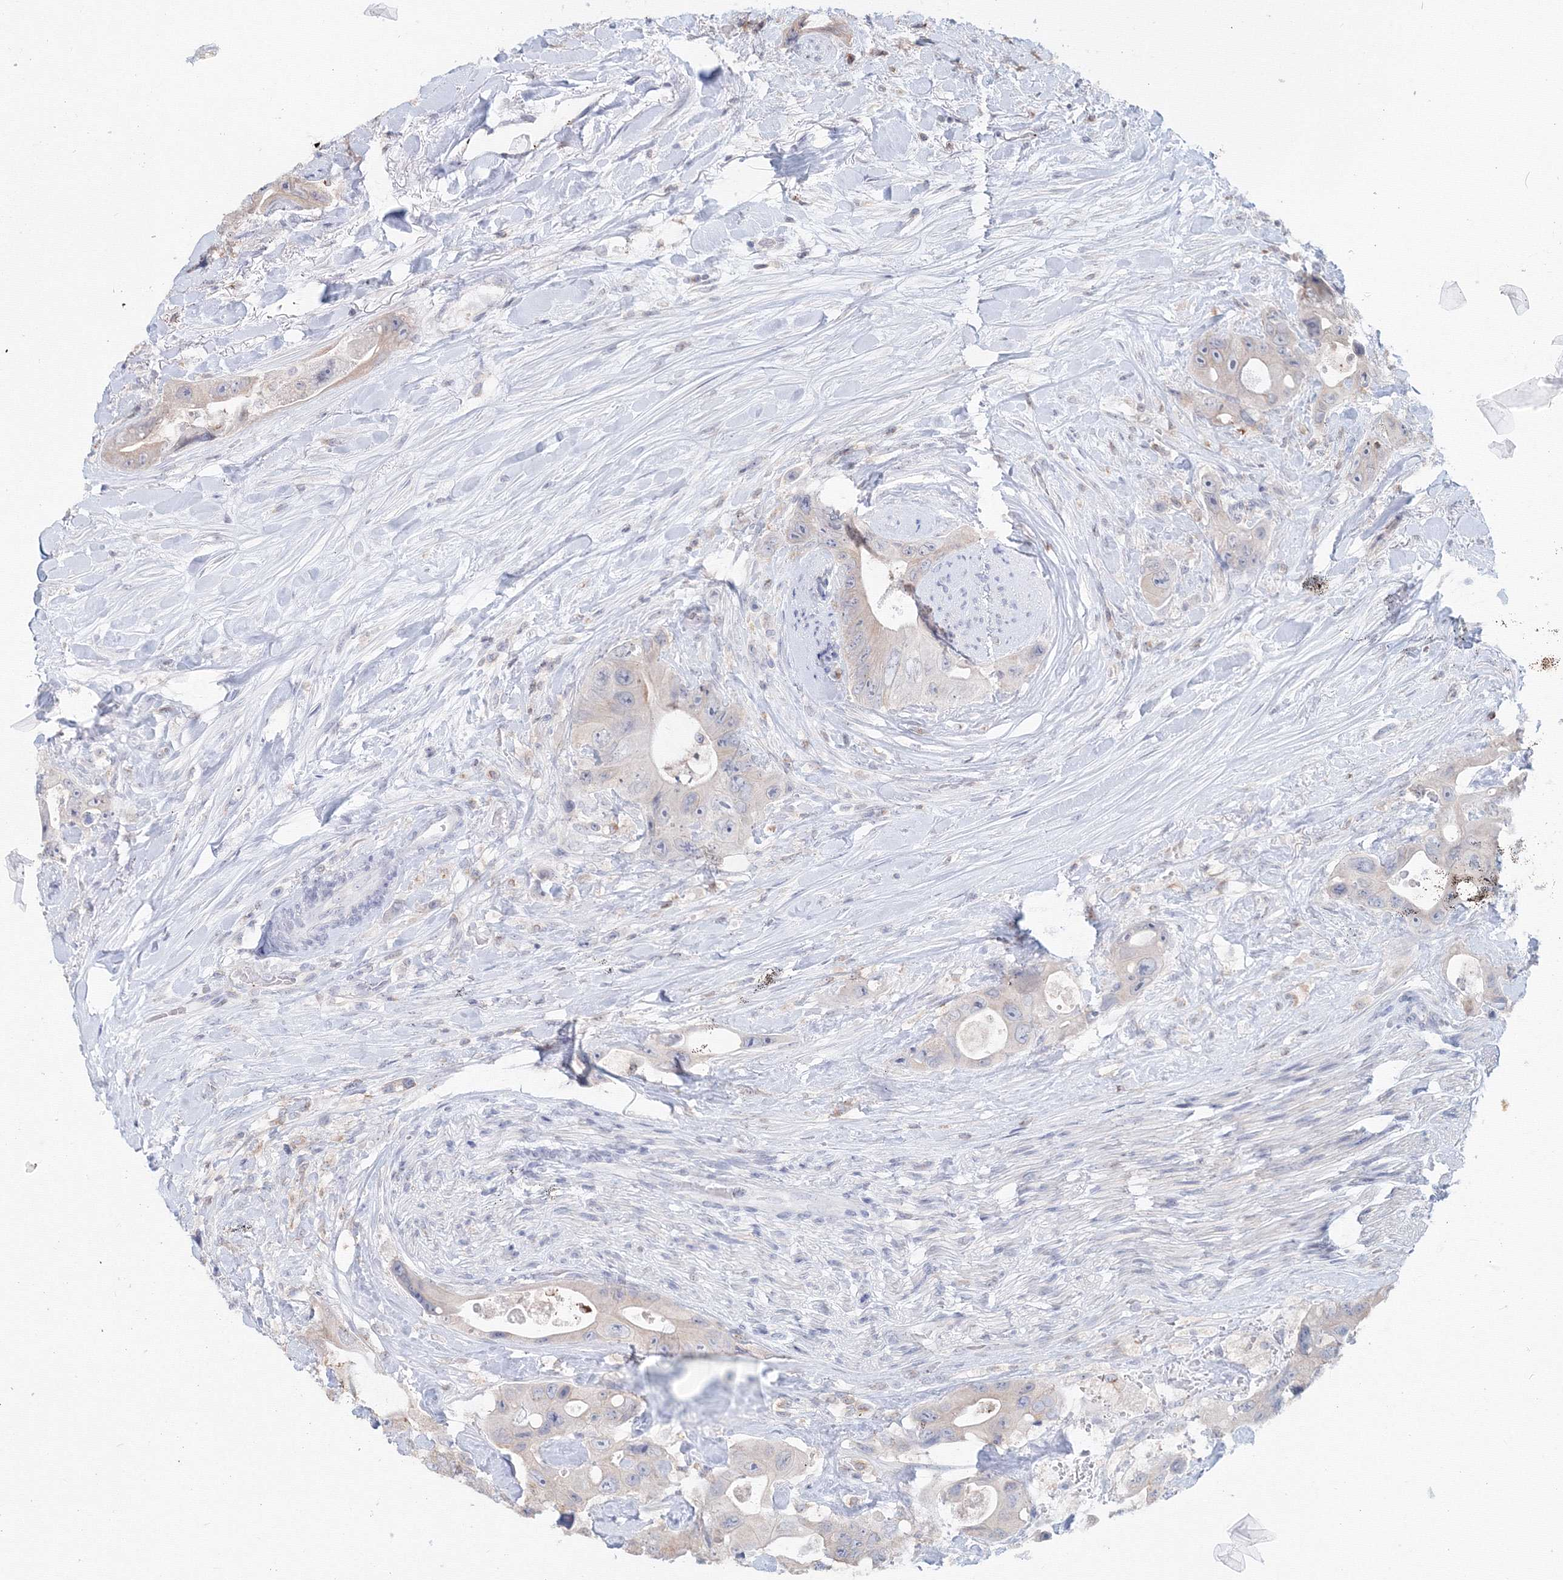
{"staining": {"intensity": "negative", "quantity": "none", "location": "none"}, "tissue": "colorectal cancer", "cell_type": "Tumor cells", "image_type": "cancer", "snomed": [{"axis": "morphology", "description": "Adenocarcinoma, NOS"}, {"axis": "topography", "description": "Colon"}], "caption": "An image of colorectal adenocarcinoma stained for a protein reveals no brown staining in tumor cells.", "gene": "SLC7A7", "patient": {"sex": "female", "age": 46}}